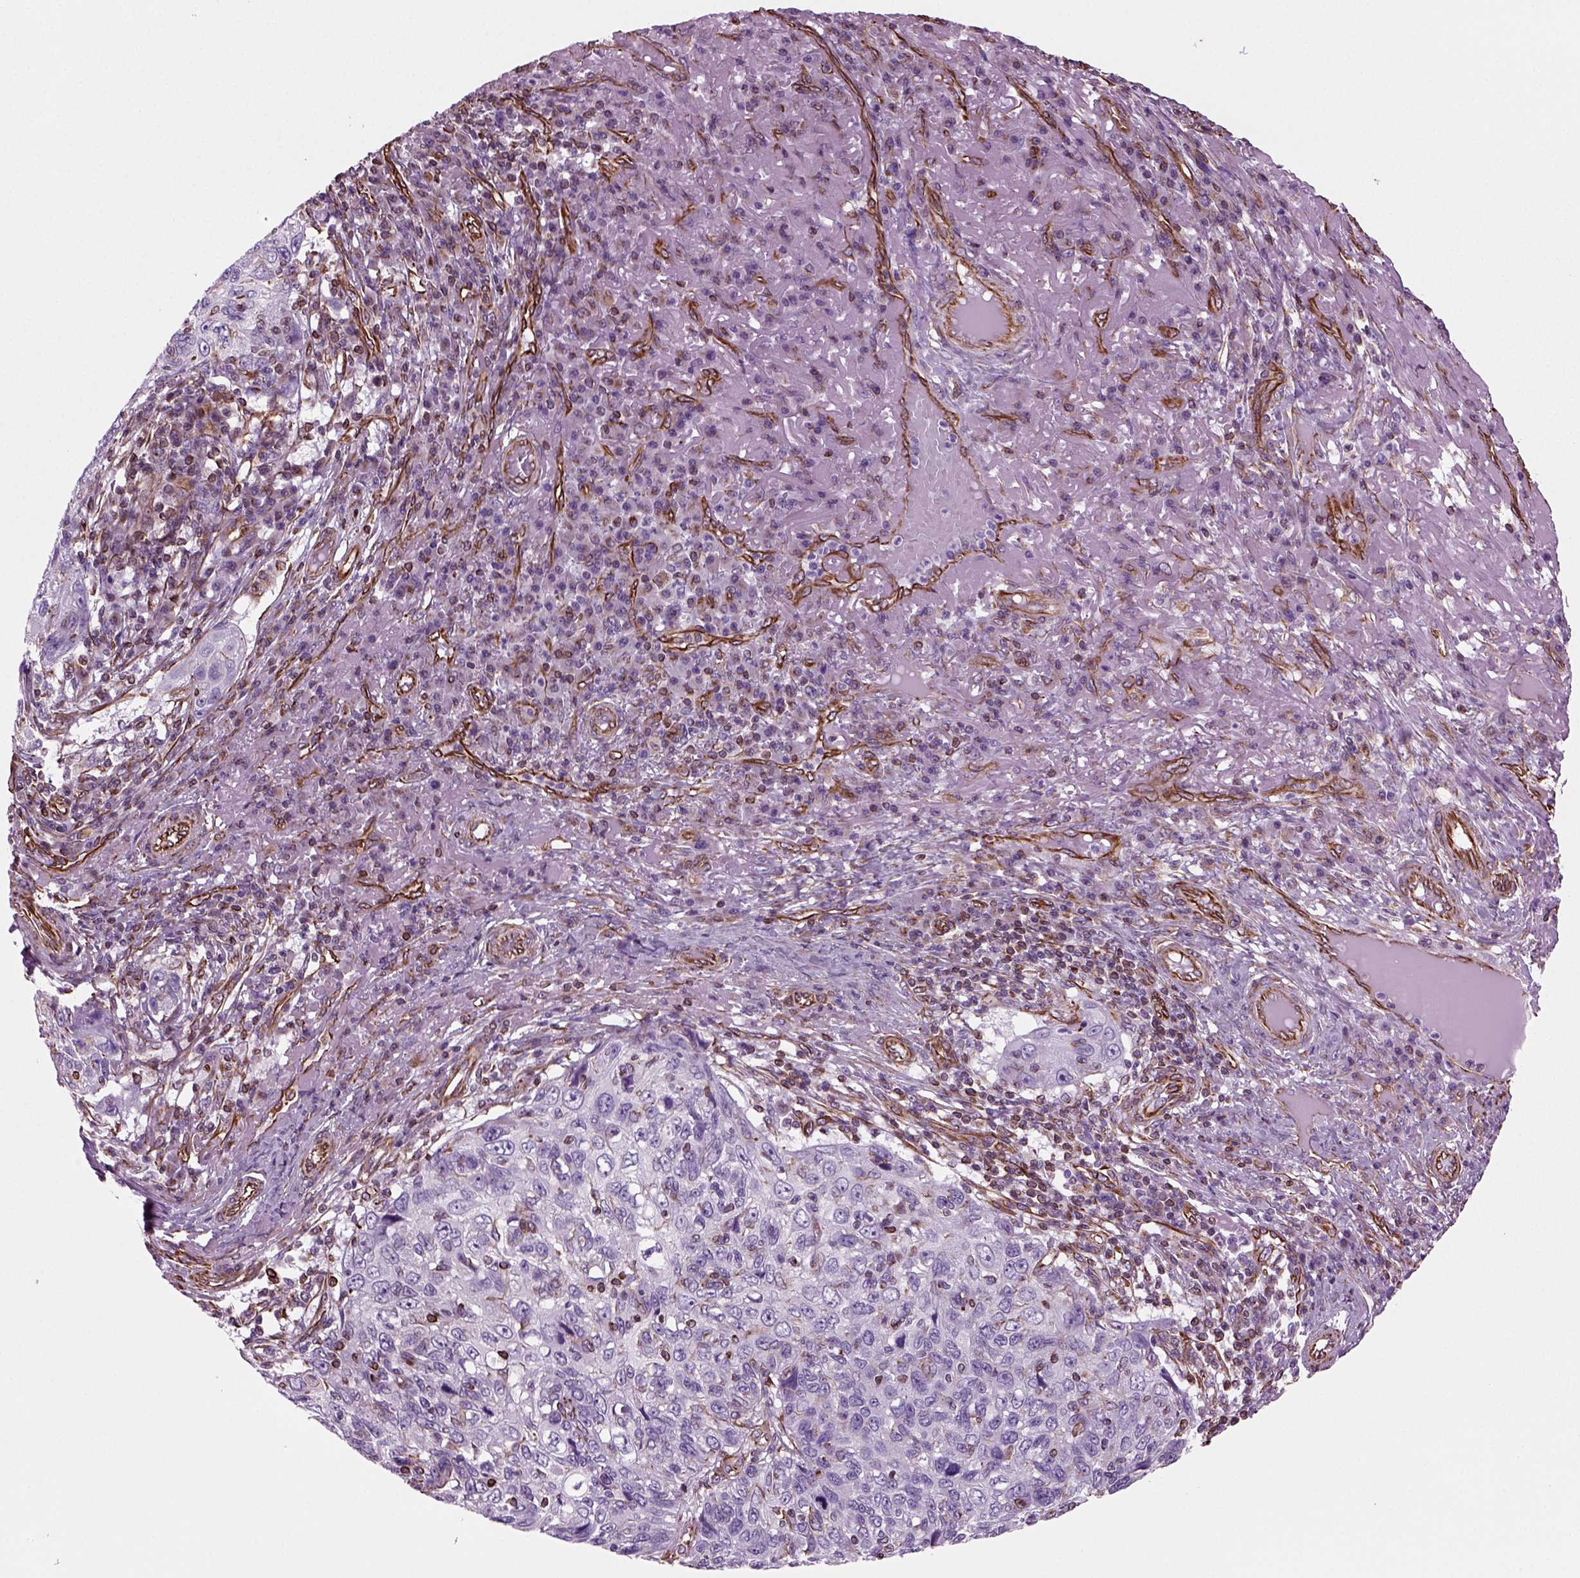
{"staining": {"intensity": "strong", "quantity": "<25%", "location": "cytoplasmic/membranous"}, "tissue": "skin cancer", "cell_type": "Tumor cells", "image_type": "cancer", "snomed": [{"axis": "morphology", "description": "Squamous cell carcinoma, NOS"}, {"axis": "topography", "description": "Skin"}], "caption": "Human skin squamous cell carcinoma stained with a brown dye exhibits strong cytoplasmic/membranous positive staining in about <25% of tumor cells.", "gene": "ACER3", "patient": {"sex": "male", "age": 92}}